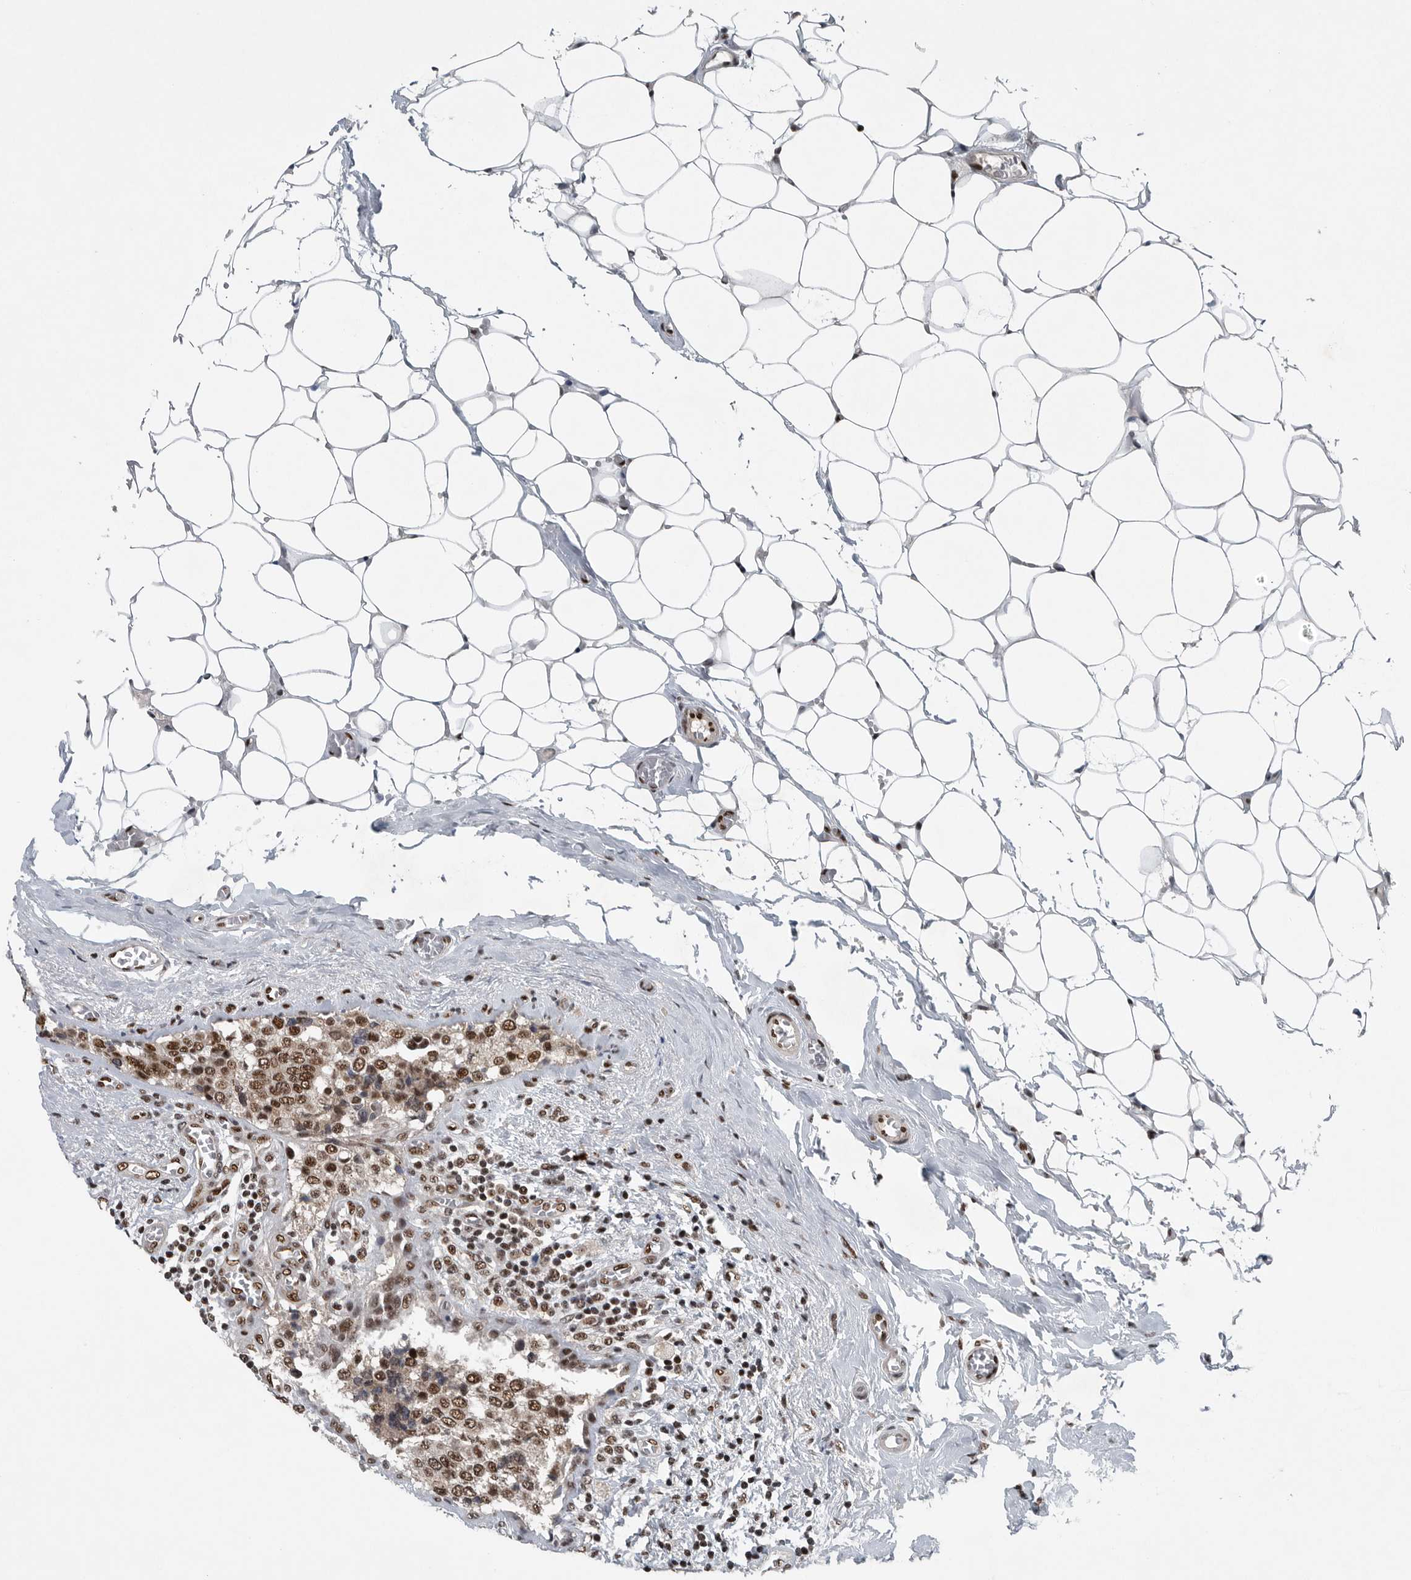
{"staining": {"intensity": "moderate", "quantity": ">75%", "location": "nuclear"}, "tissue": "breast cancer", "cell_type": "Tumor cells", "image_type": "cancer", "snomed": [{"axis": "morphology", "description": "Normal tissue, NOS"}, {"axis": "morphology", "description": "Duct carcinoma"}, {"axis": "topography", "description": "Breast"}], "caption": "Breast cancer (invasive ductal carcinoma) was stained to show a protein in brown. There is medium levels of moderate nuclear expression in about >75% of tumor cells.", "gene": "SENP7", "patient": {"sex": "female", "age": 43}}